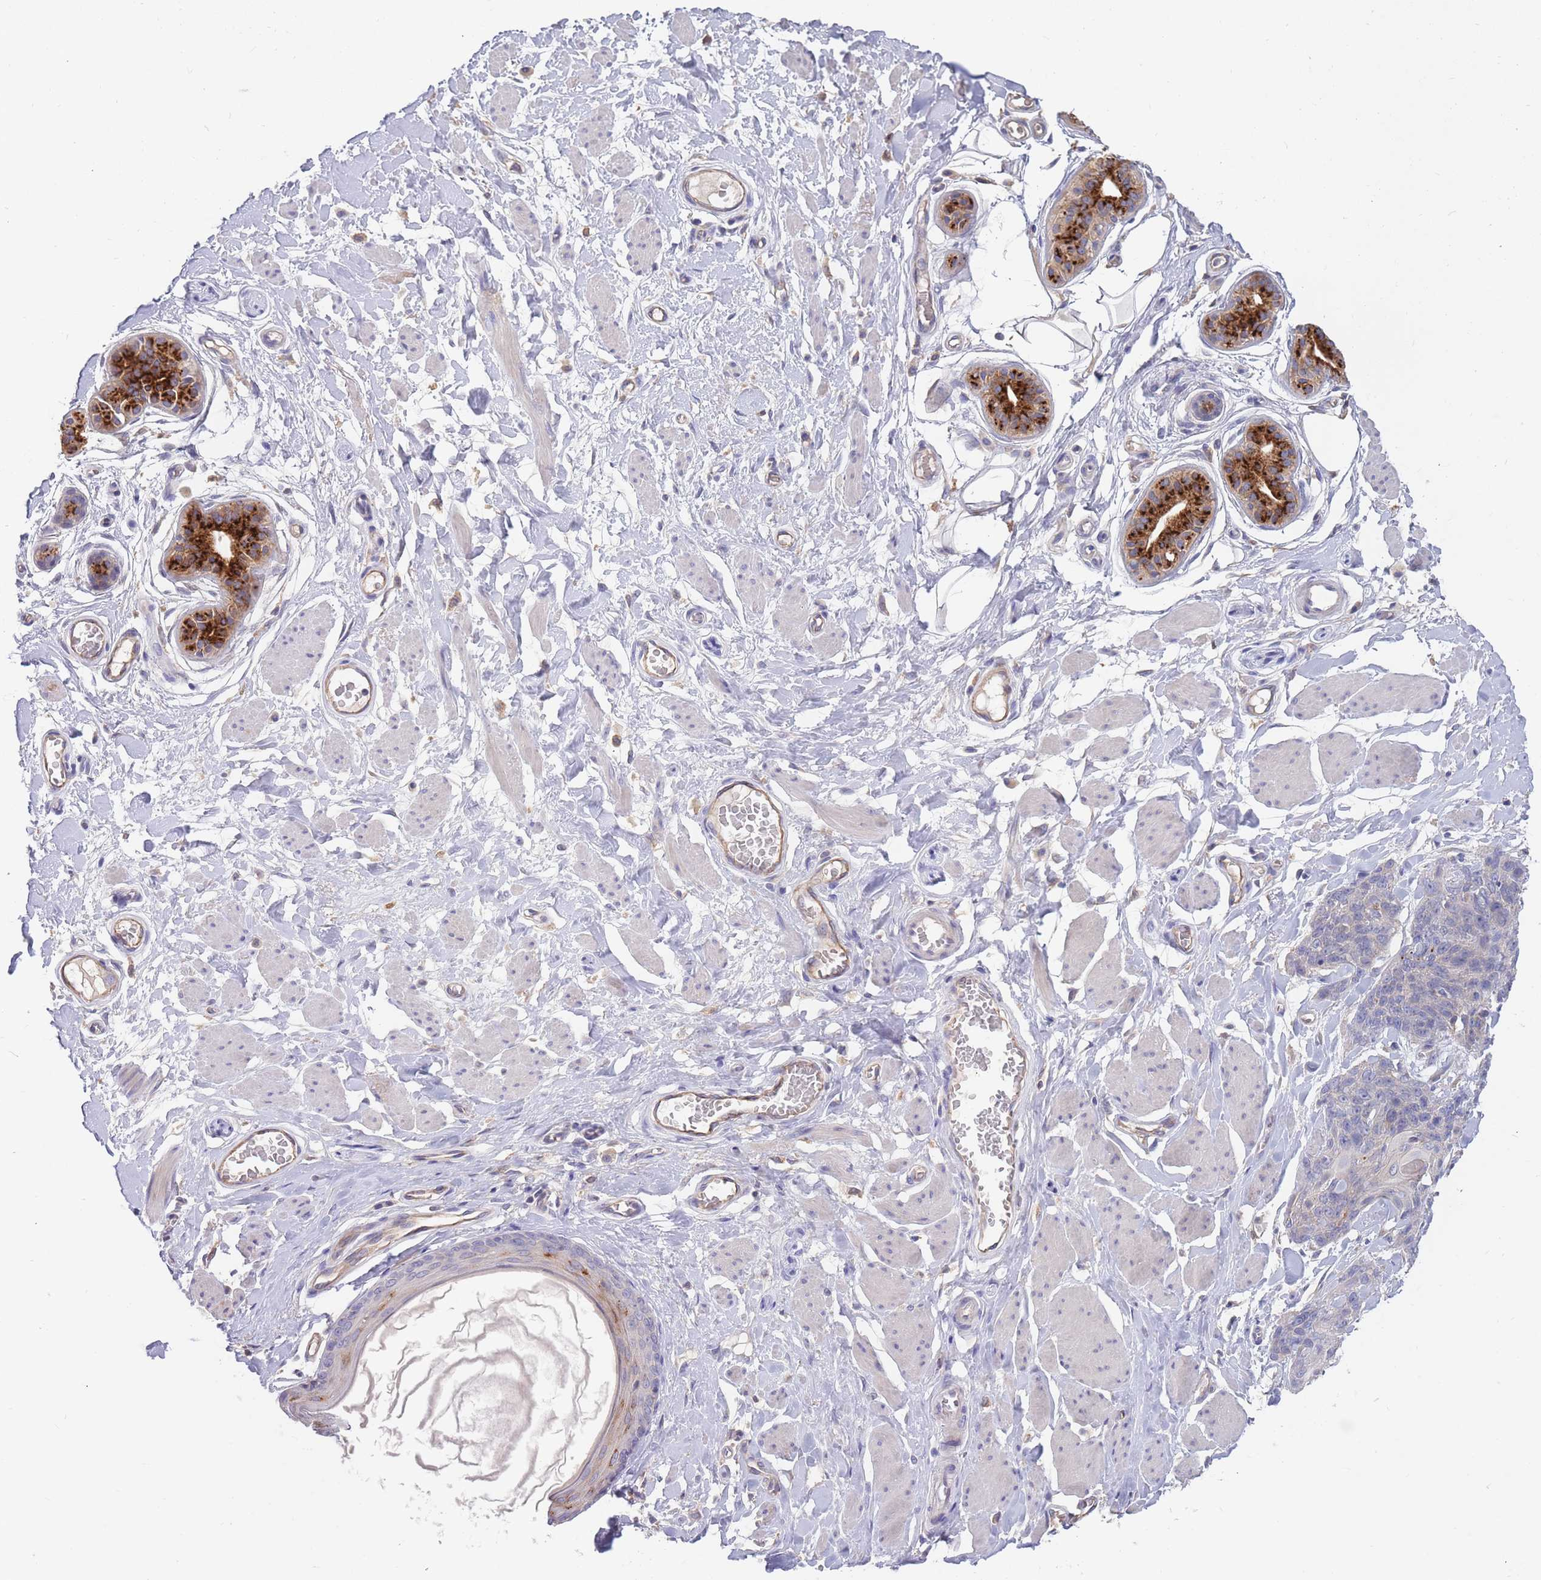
{"staining": {"intensity": "negative", "quantity": "none", "location": "none"}, "tissue": "skin cancer", "cell_type": "Tumor cells", "image_type": "cancer", "snomed": [{"axis": "morphology", "description": "Squamous cell carcinoma, NOS"}, {"axis": "topography", "description": "Skin"}, {"axis": "topography", "description": "Vulva"}], "caption": "IHC of human squamous cell carcinoma (skin) reveals no positivity in tumor cells.", "gene": "BORCS5", "patient": {"sex": "female", "age": 85}}